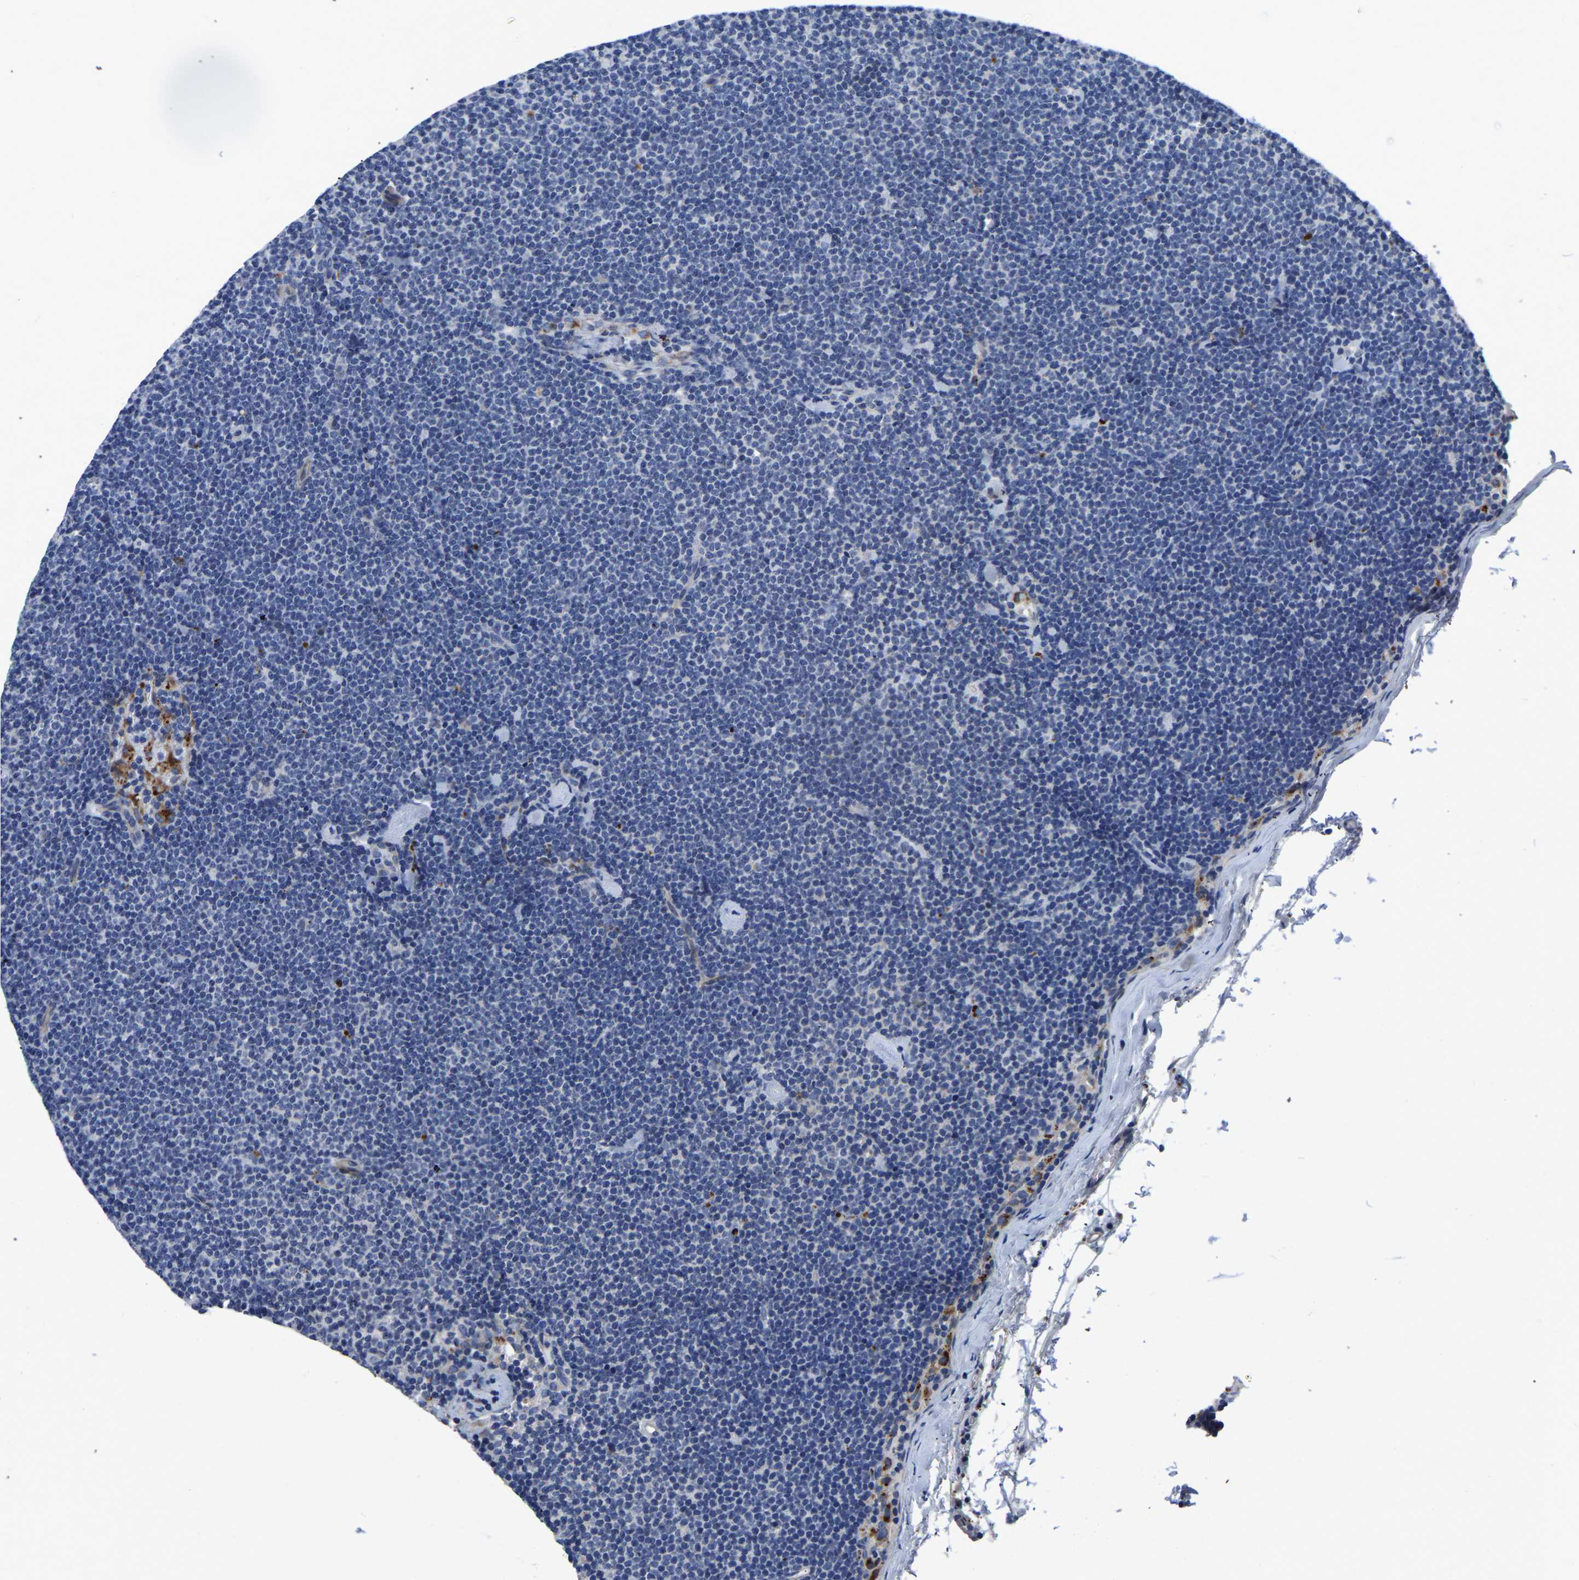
{"staining": {"intensity": "negative", "quantity": "none", "location": "none"}, "tissue": "lymphoma", "cell_type": "Tumor cells", "image_type": "cancer", "snomed": [{"axis": "morphology", "description": "Malignant lymphoma, non-Hodgkin's type, Low grade"}, {"axis": "topography", "description": "Lymph node"}], "caption": "Tumor cells are negative for brown protein staining in lymphoma. (DAB (3,3'-diaminobenzidine) IHC with hematoxylin counter stain).", "gene": "PDLIM7", "patient": {"sex": "female", "age": 53}}